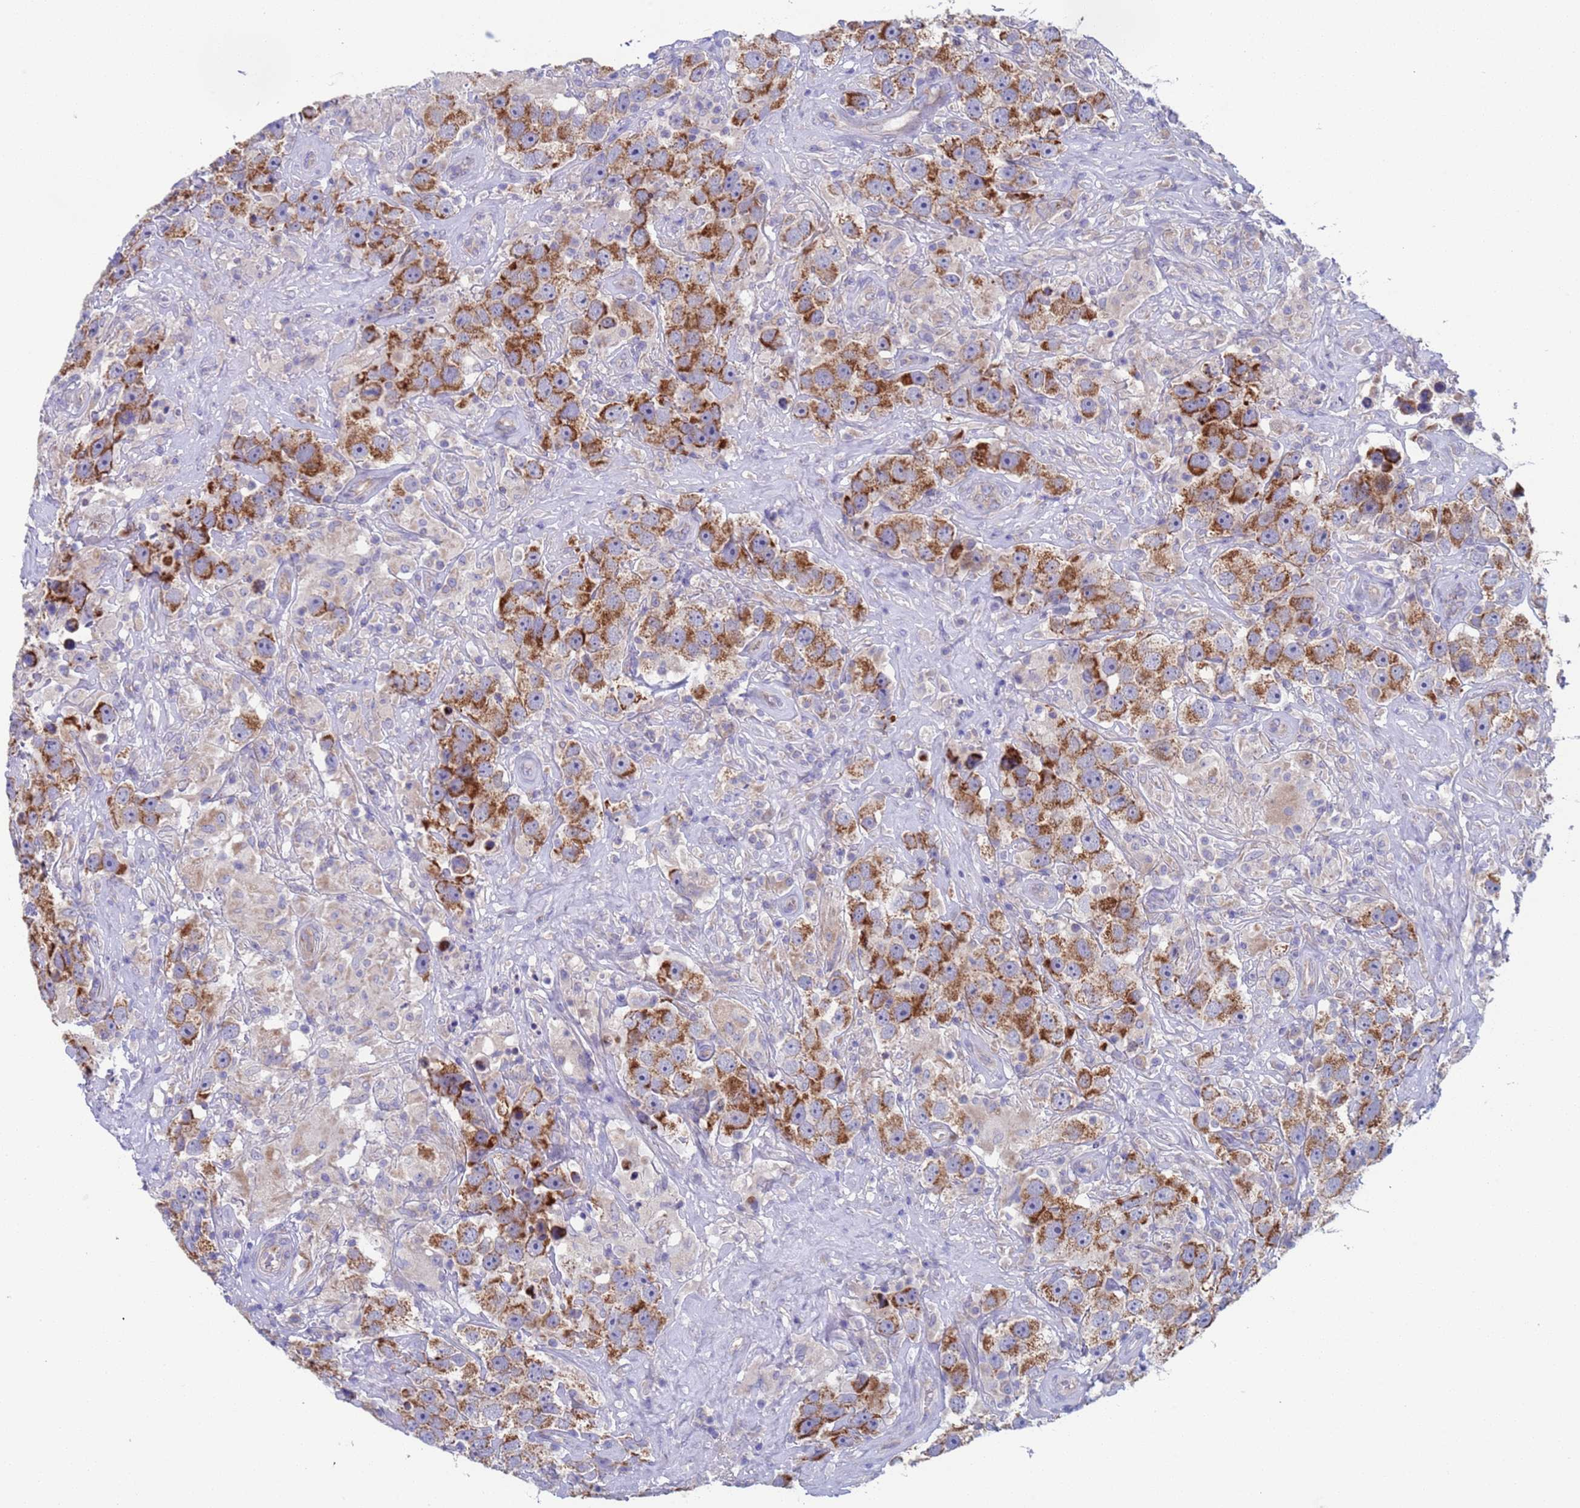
{"staining": {"intensity": "moderate", "quantity": ">75%", "location": "cytoplasmic/membranous"}, "tissue": "testis cancer", "cell_type": "Tumor cells", "image_type": "cancer", "snomed": [{"axis": "morphology", "description": "Seminoma, NOS"}, {"axis": "topography", "description": "Testis"}], "caption": "Immunohistochemistry (IHC) staining of testis seminoma, which shows medium levels of moderate cytoplasmic/membranous positivity in approximately >75% of tumor cells indicating moderate cytoplasmic/membranous protein staining. The staining was performed using DAB (3,3'-diaminobenzidine) (brown) for protein detection and nuclei were counterstained in hematoxylin (blue).", "gene": "PET117", "patient": {"sex": "male", "age": 49}}